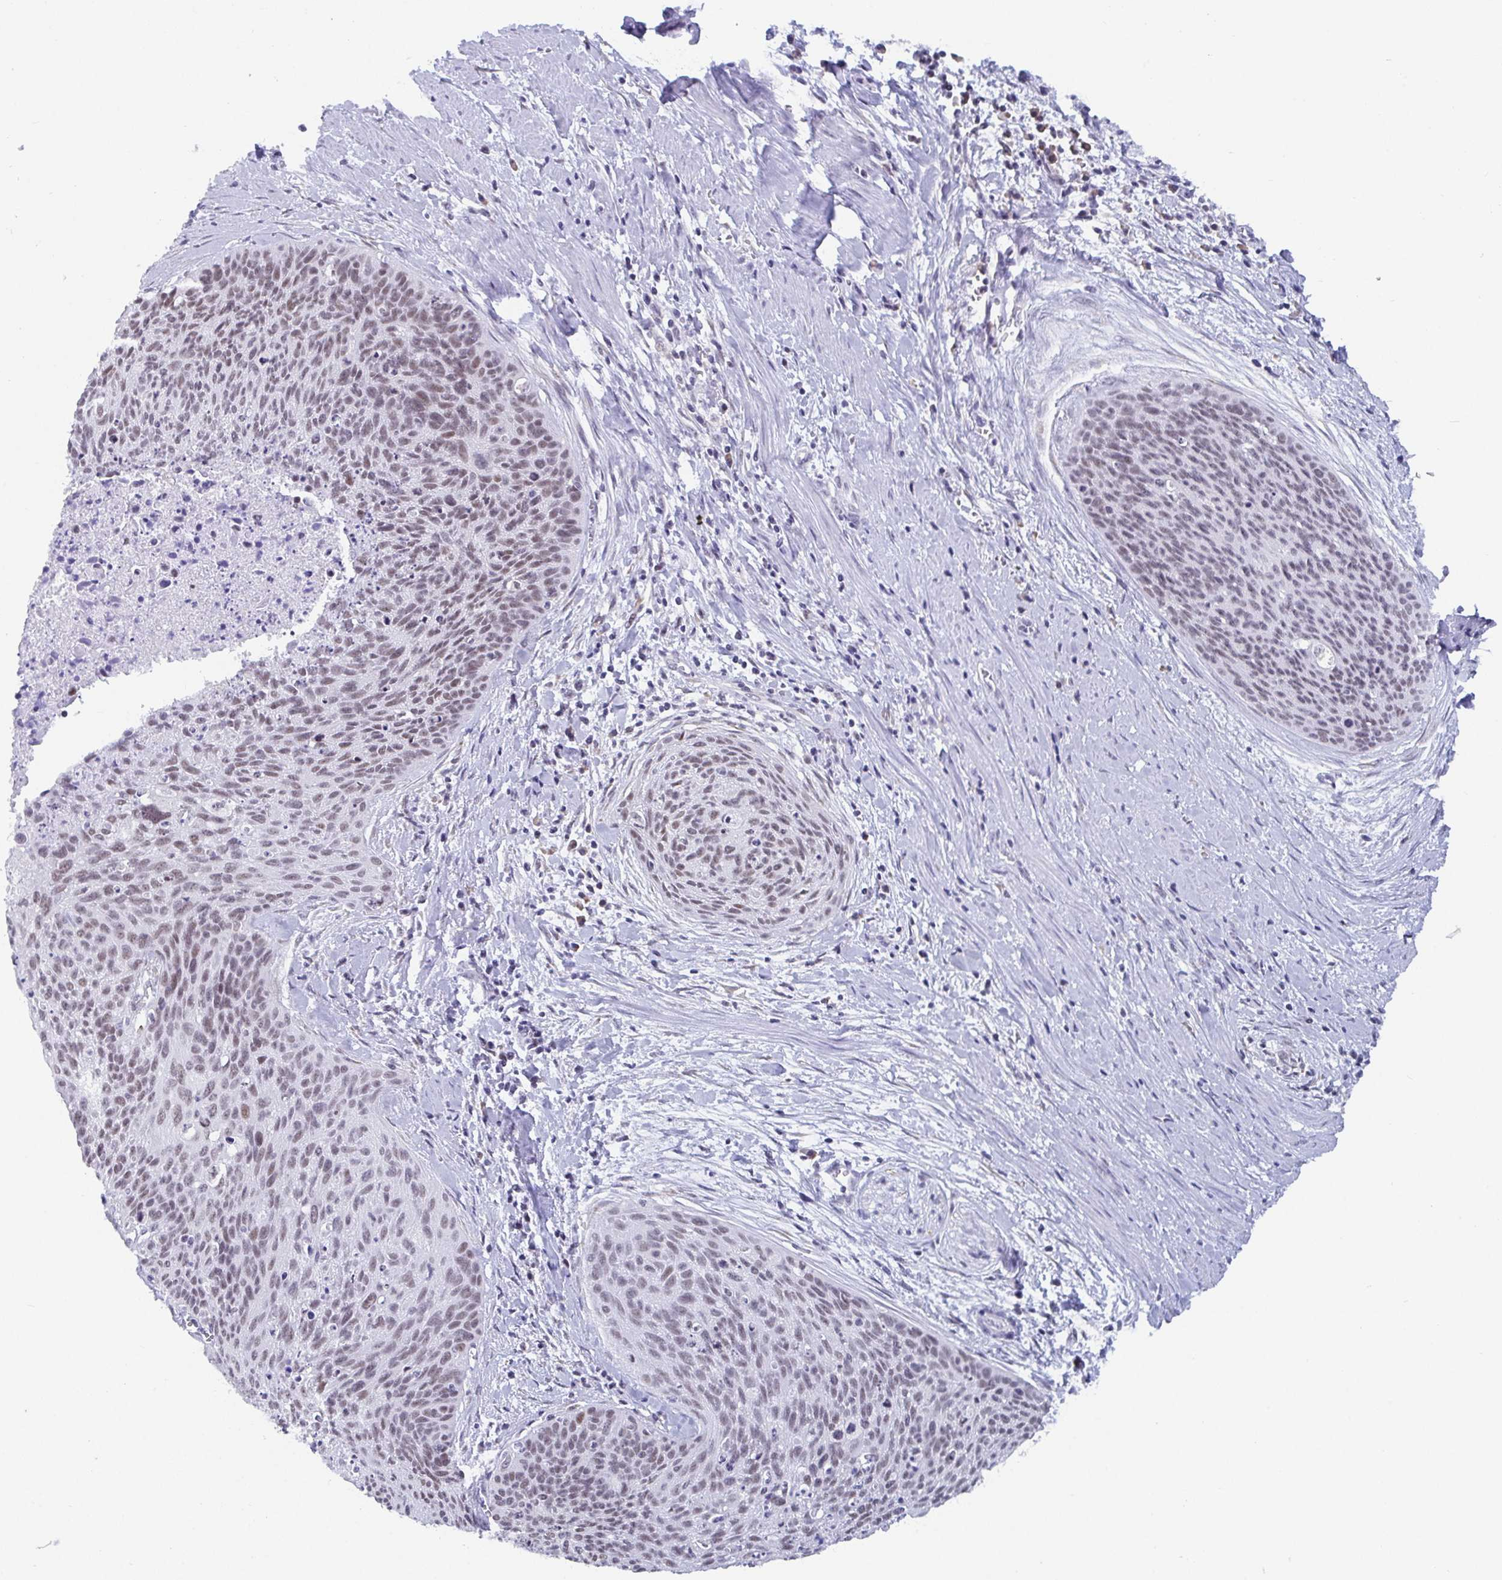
{"staining": {"intensity": "weak", "quantity": ">75%", "location": "nuclear"}, "tissue": "cervical cancer", "cell_type": "Tumor cells", "image_type": "cancer", "snomed": [{"axis": "morphology", "description": "Squamous cell carcinoma, NOS"}, {"axis": "topography", "description": "Cervix"}], "caption": "A low amount of weak nuclear staining is appreciated in about >75% of tumor cells in cervical squamous cell carcinoma tissue.", "gene": "WDR72", "patient": {"sex": "female", "age": 55}}